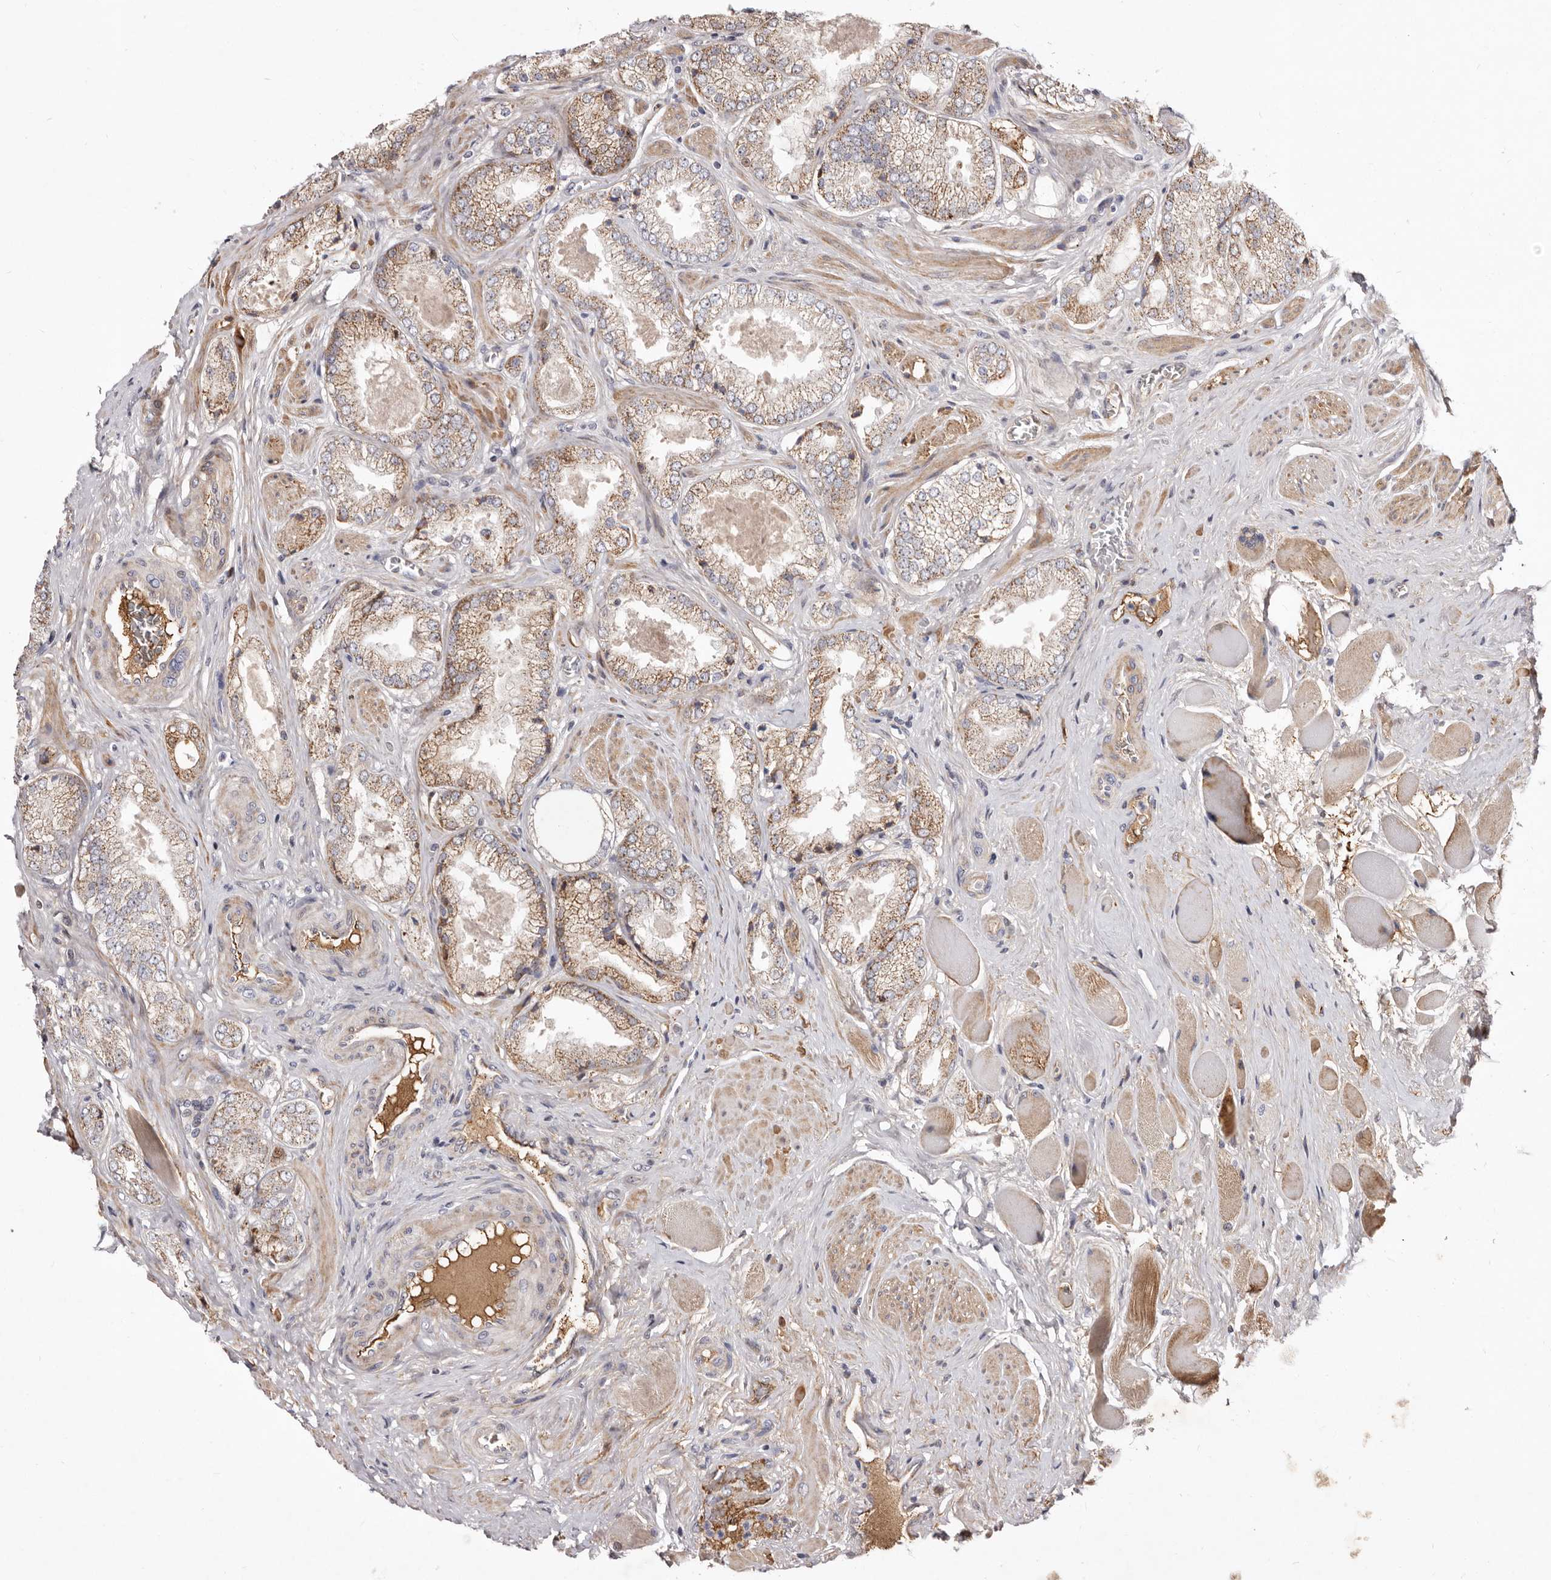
{"staining": {"intensity": "moderate", "quantity": ">75%", "location": "cytoplasmic/membranous"}, "tissue": "prostate cancer", "cell_type": "Tumor cells", "image_type": "cancer", "snomed": [{"axis": "morphology", "description": "Adenocarcinoma, High grade"}, {"axis": "topography", "description": "Prostate"}], "caption": "About >75% of tumor cells in high-grade adenocarcinoma (prostate) demonstrate moderate cytoplasmic/membranous protein expression as visualized by brown immunohistochemical staining.", "gene": "NUBPL", "patient": {"sex": "male", "age": 58}}